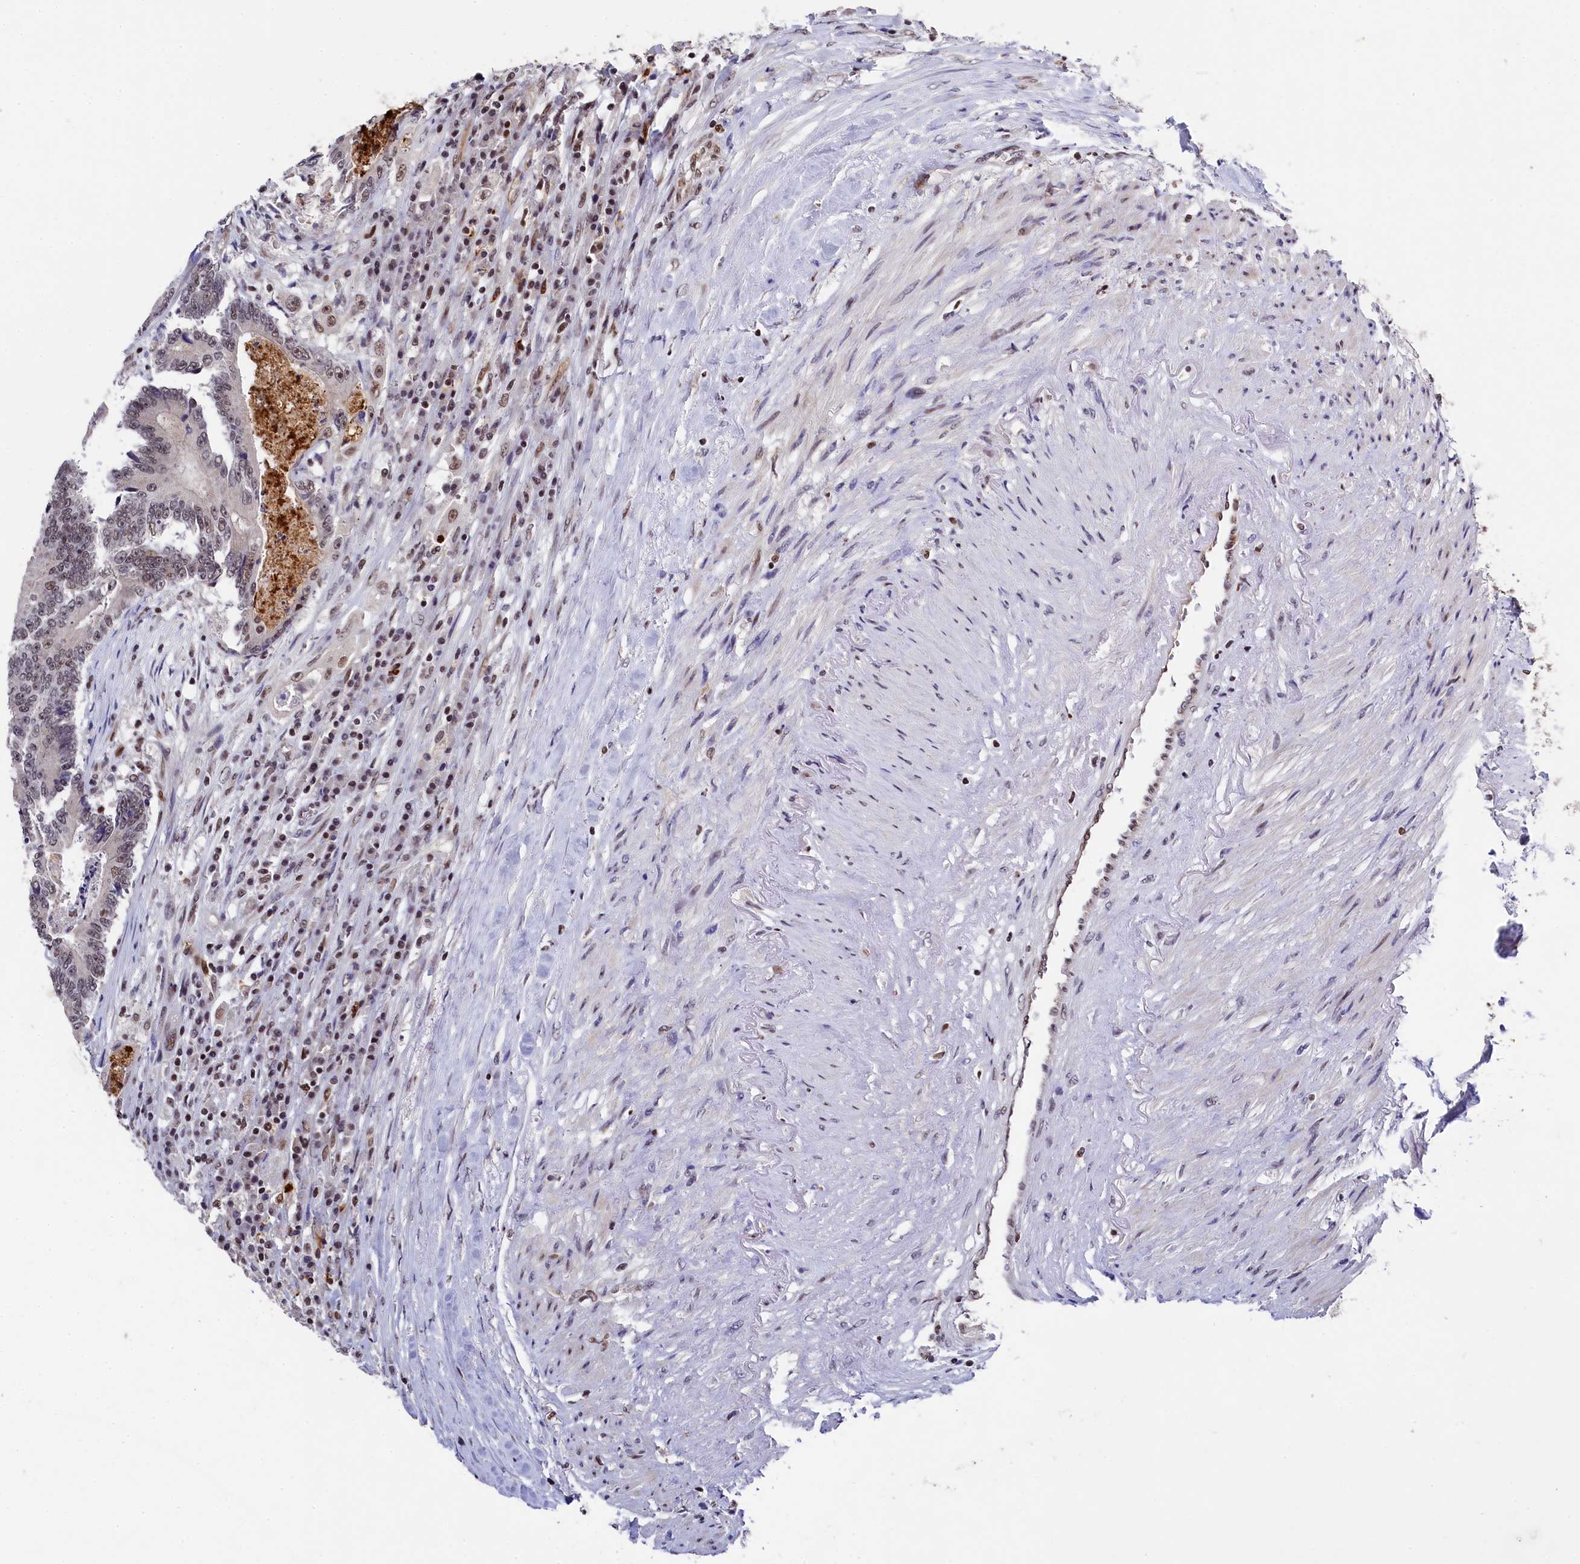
{"staining": {"intensity": "moderate", "quantity": "<25%", "location": "nuclear"}, "tissue": "colorectal cancer", "cell_type": "Tumor cells", "image_type": "cancer", "snomed": [{"axis": "morphology", "description": "Adenocarcinoma, NOS"}, {"axis": "topography", "description": "Colon"}], "caption": "This photomicrograph shows colorectal cancer stained with immunohistochemistry (IHC) to label a protein in brown. The nuclear of tumor cells show moderate positivity for the protein. Nuclei are counter-stained blue.", "gene": "ADIG", "patient": {"sex": "male", "age": 83}}